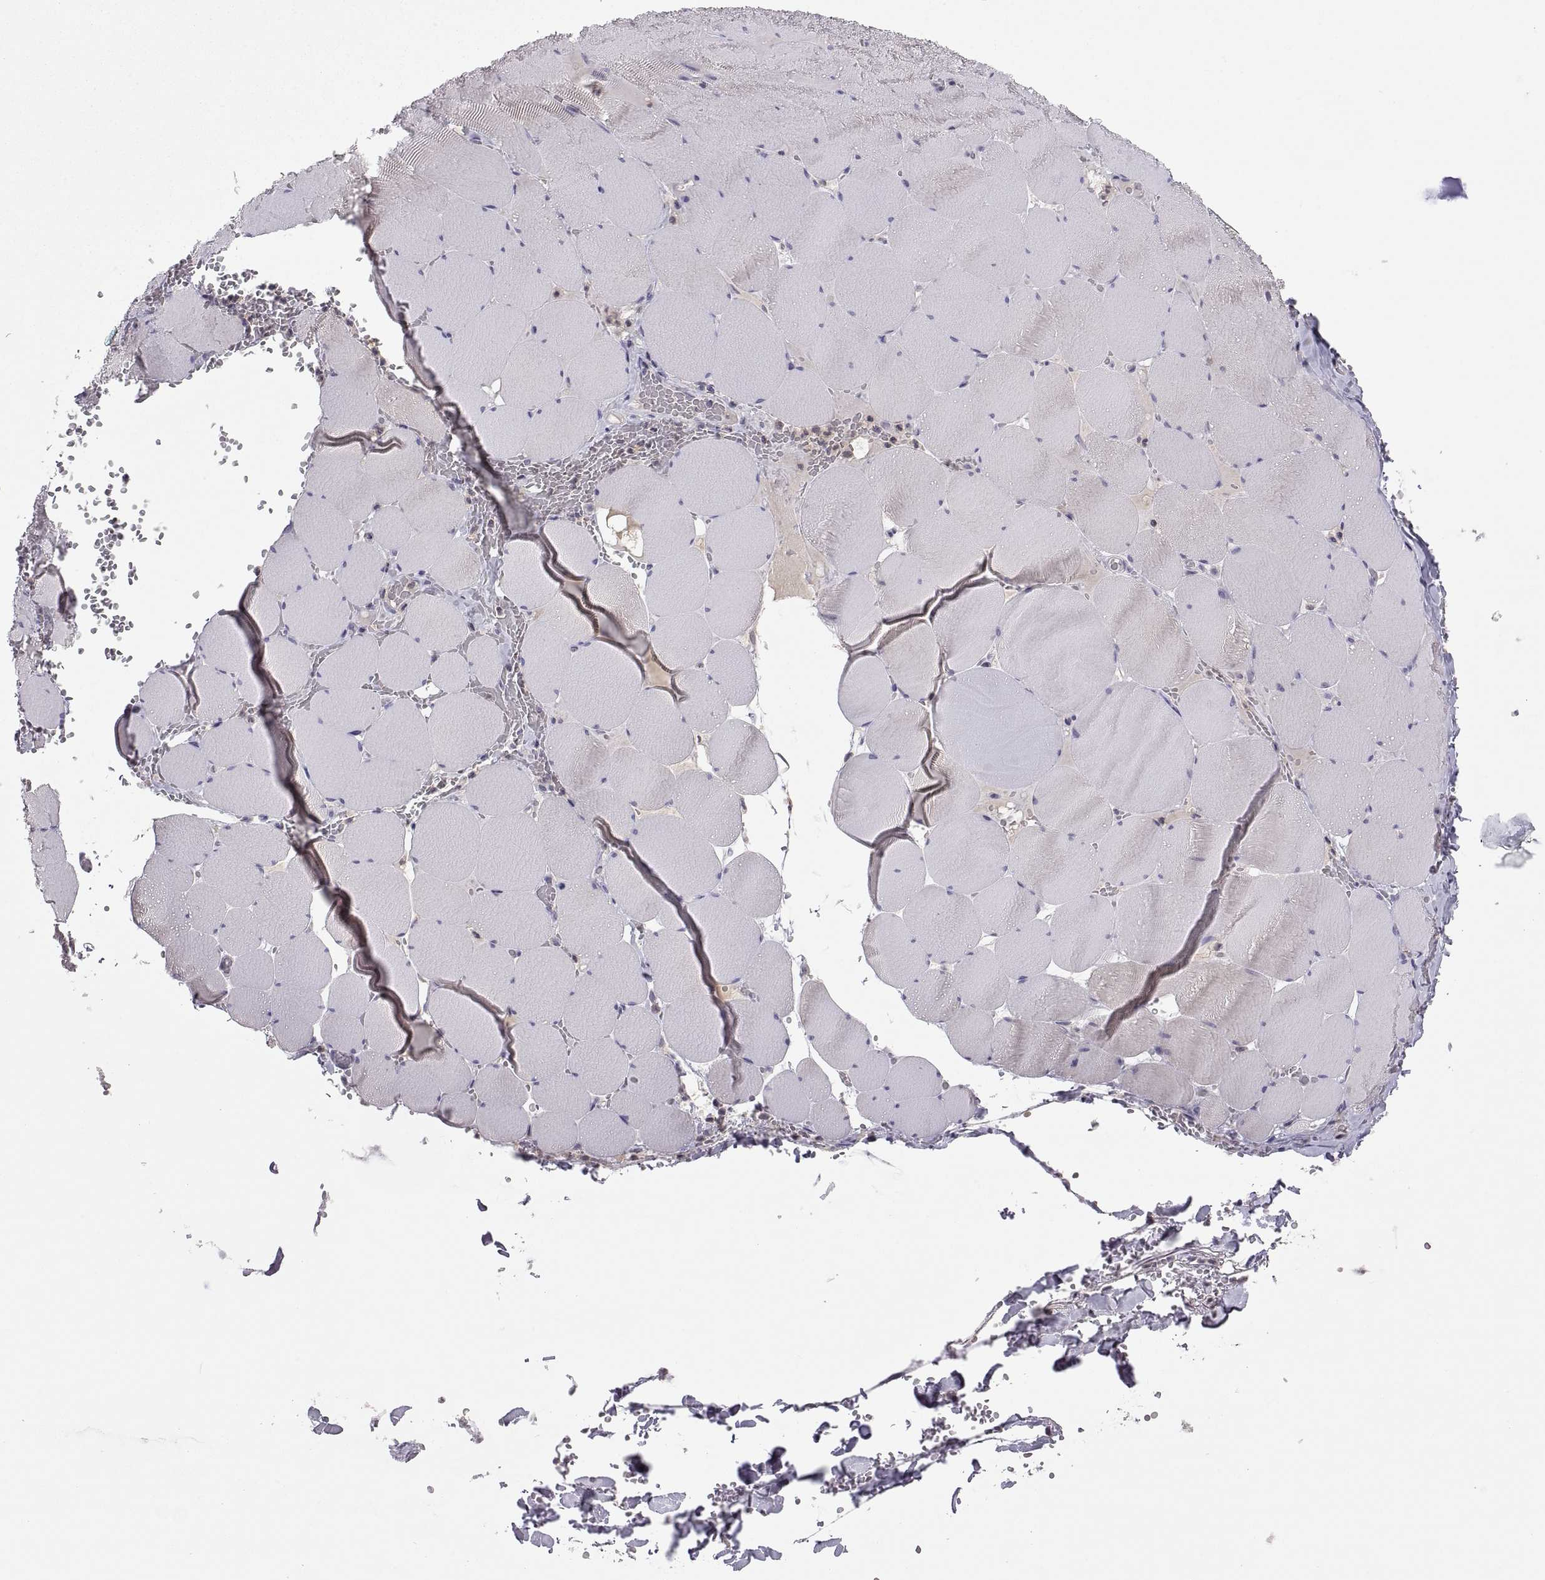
{"staining": {"intensity": "negative", "quantity": "none", "location": "none"}, "tissue": "skeletal muscle", "cell_type": "Myocytes", "image_type": "normal", "snomed": [{"axis": "morphology", "description": "Normal tissue, NOS"}, {"axis": "morphology", "description": "Malignant melanoma, Metastatic site"}, {"axis": "topography", "description": "Skeletal muscle"}], "caption": "This is an IHC micrograph of unremarkable human skeletal muscle. There is no positivity in myocytes.", "gene": "FGF9", "patient": {"sex": "male", "age": 50}}